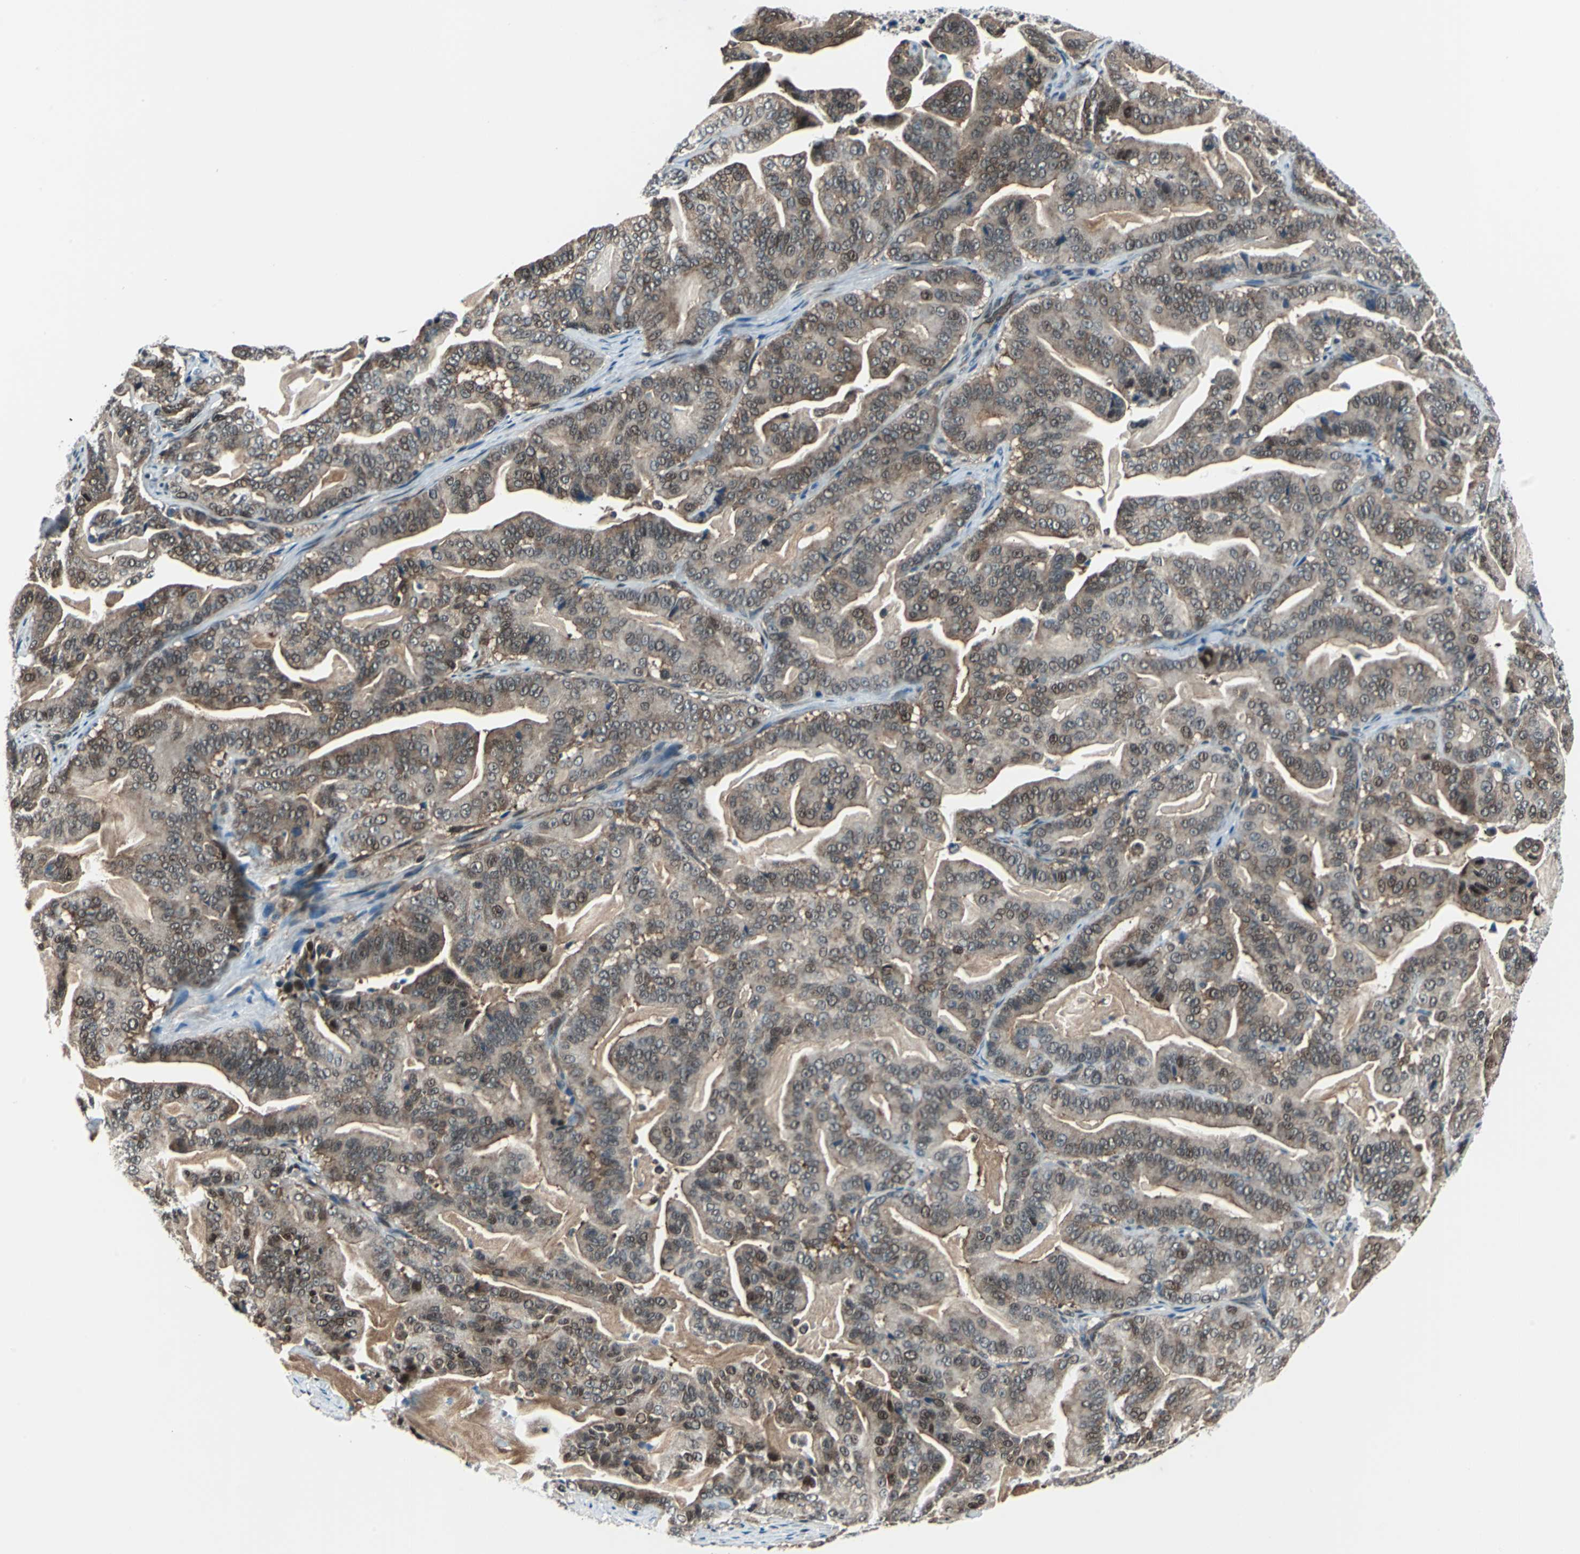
{"staining": {"intensity": "moderate", "quantity": "25%-75%", "location": "cytoplasmic/membranous,nuclear"}, "tissue": "pancreatic cancer", "cell_type": "Tumor cells", "image_type": "cancer", "snomed": [{"axis": "morphology", "description": "Adenocarcinoma, NOS"}, {"axis": "topography", "description": "Pancreas"}], "caption": "Tumor cells show moderate cytoplasmic/membranous and nuclear staining in about 25%-75% of cells in adenocarcinoma (pancreatic).", "gene": "POLR3K", "patient": {"sex": "male", "age": 63}}